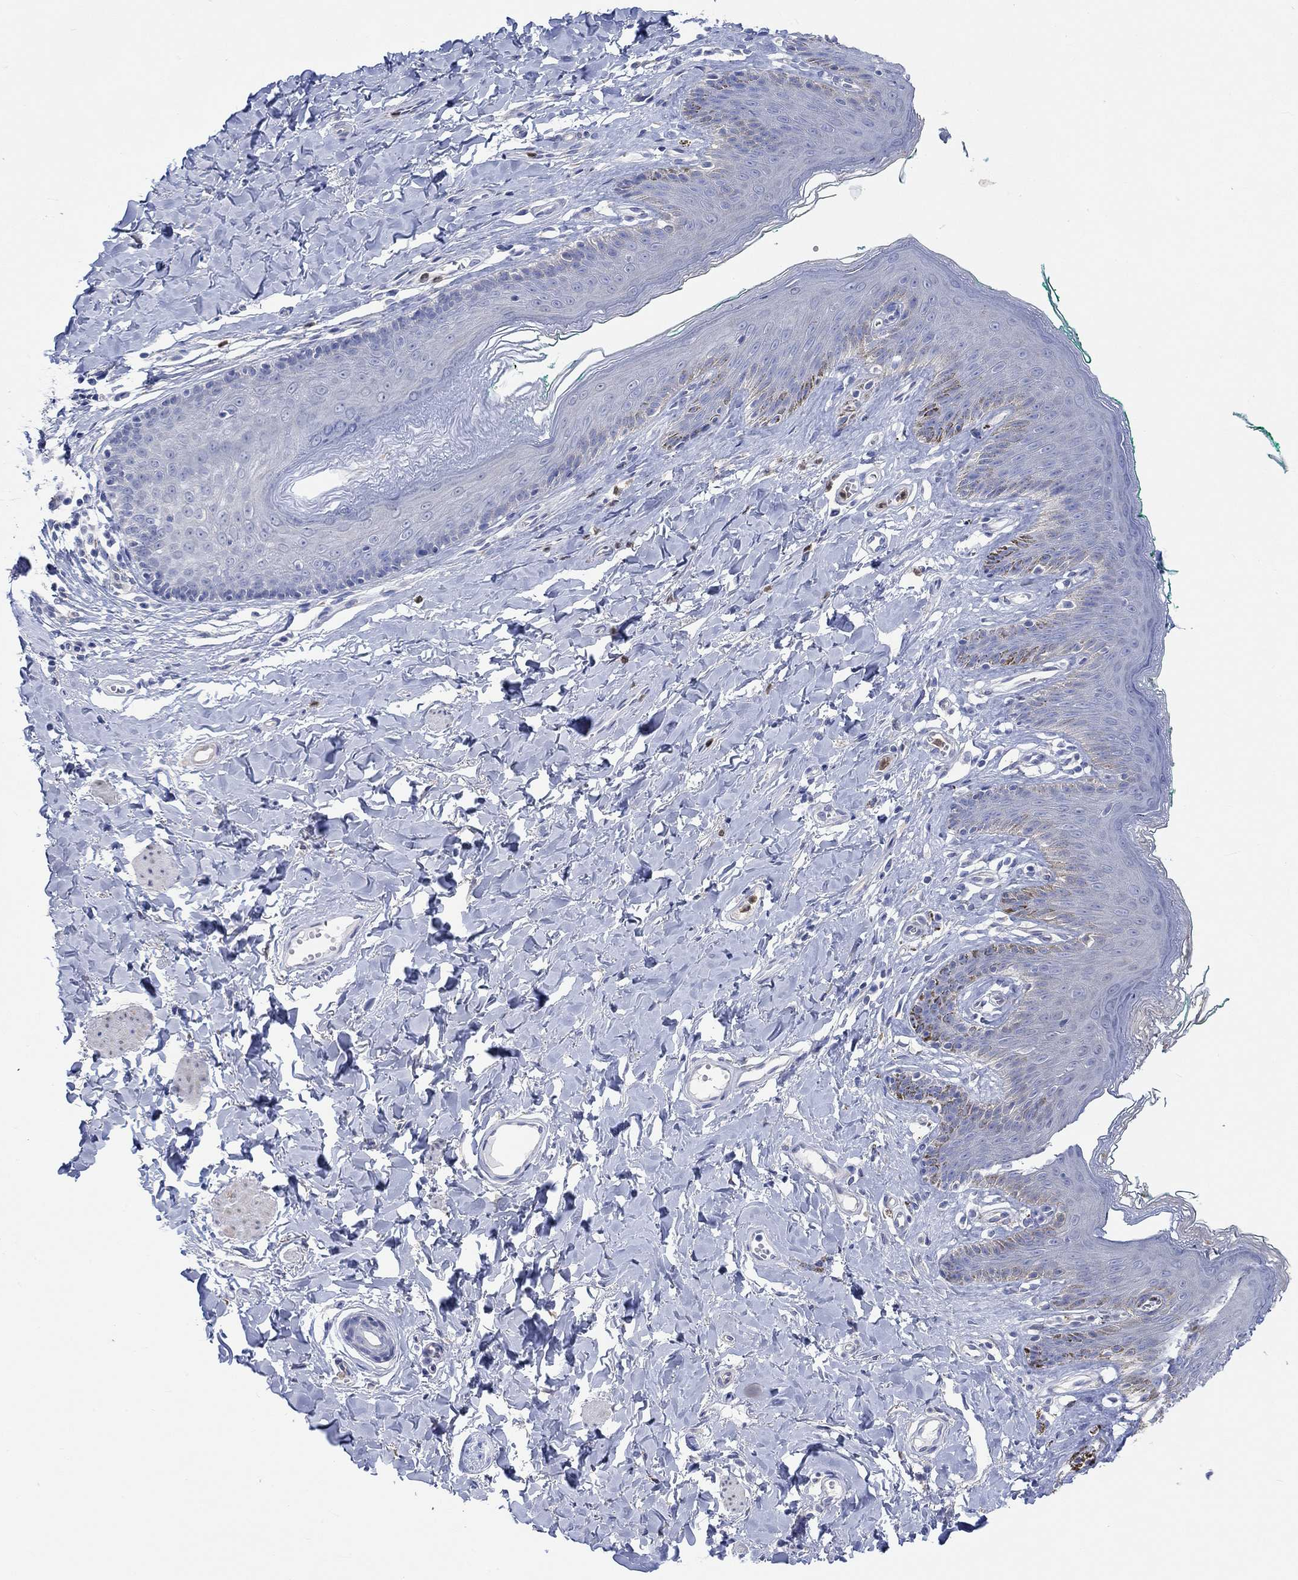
{"staining": {"intensity": "negative", "quantity": "none", "location": "none"}, "tissue": "skin", "cell_type": "Epidermal cells", "image_type": "normal", "snomed": [{"axis": "morphology", "description": "Normal tissue, NOS"}, {"axis": "topography", "description": "Vulva"}], "caption": "This image is of unremarkable skin stained with IHC to label a protein in brown with the nuclei are counter-stained blue. There is no expression in epidermal cells. (Immunohistochemistry, brightfield microscopy, high magnification).", "gene": "TGM2", "patient": {"sex": "female", "age": 66}}